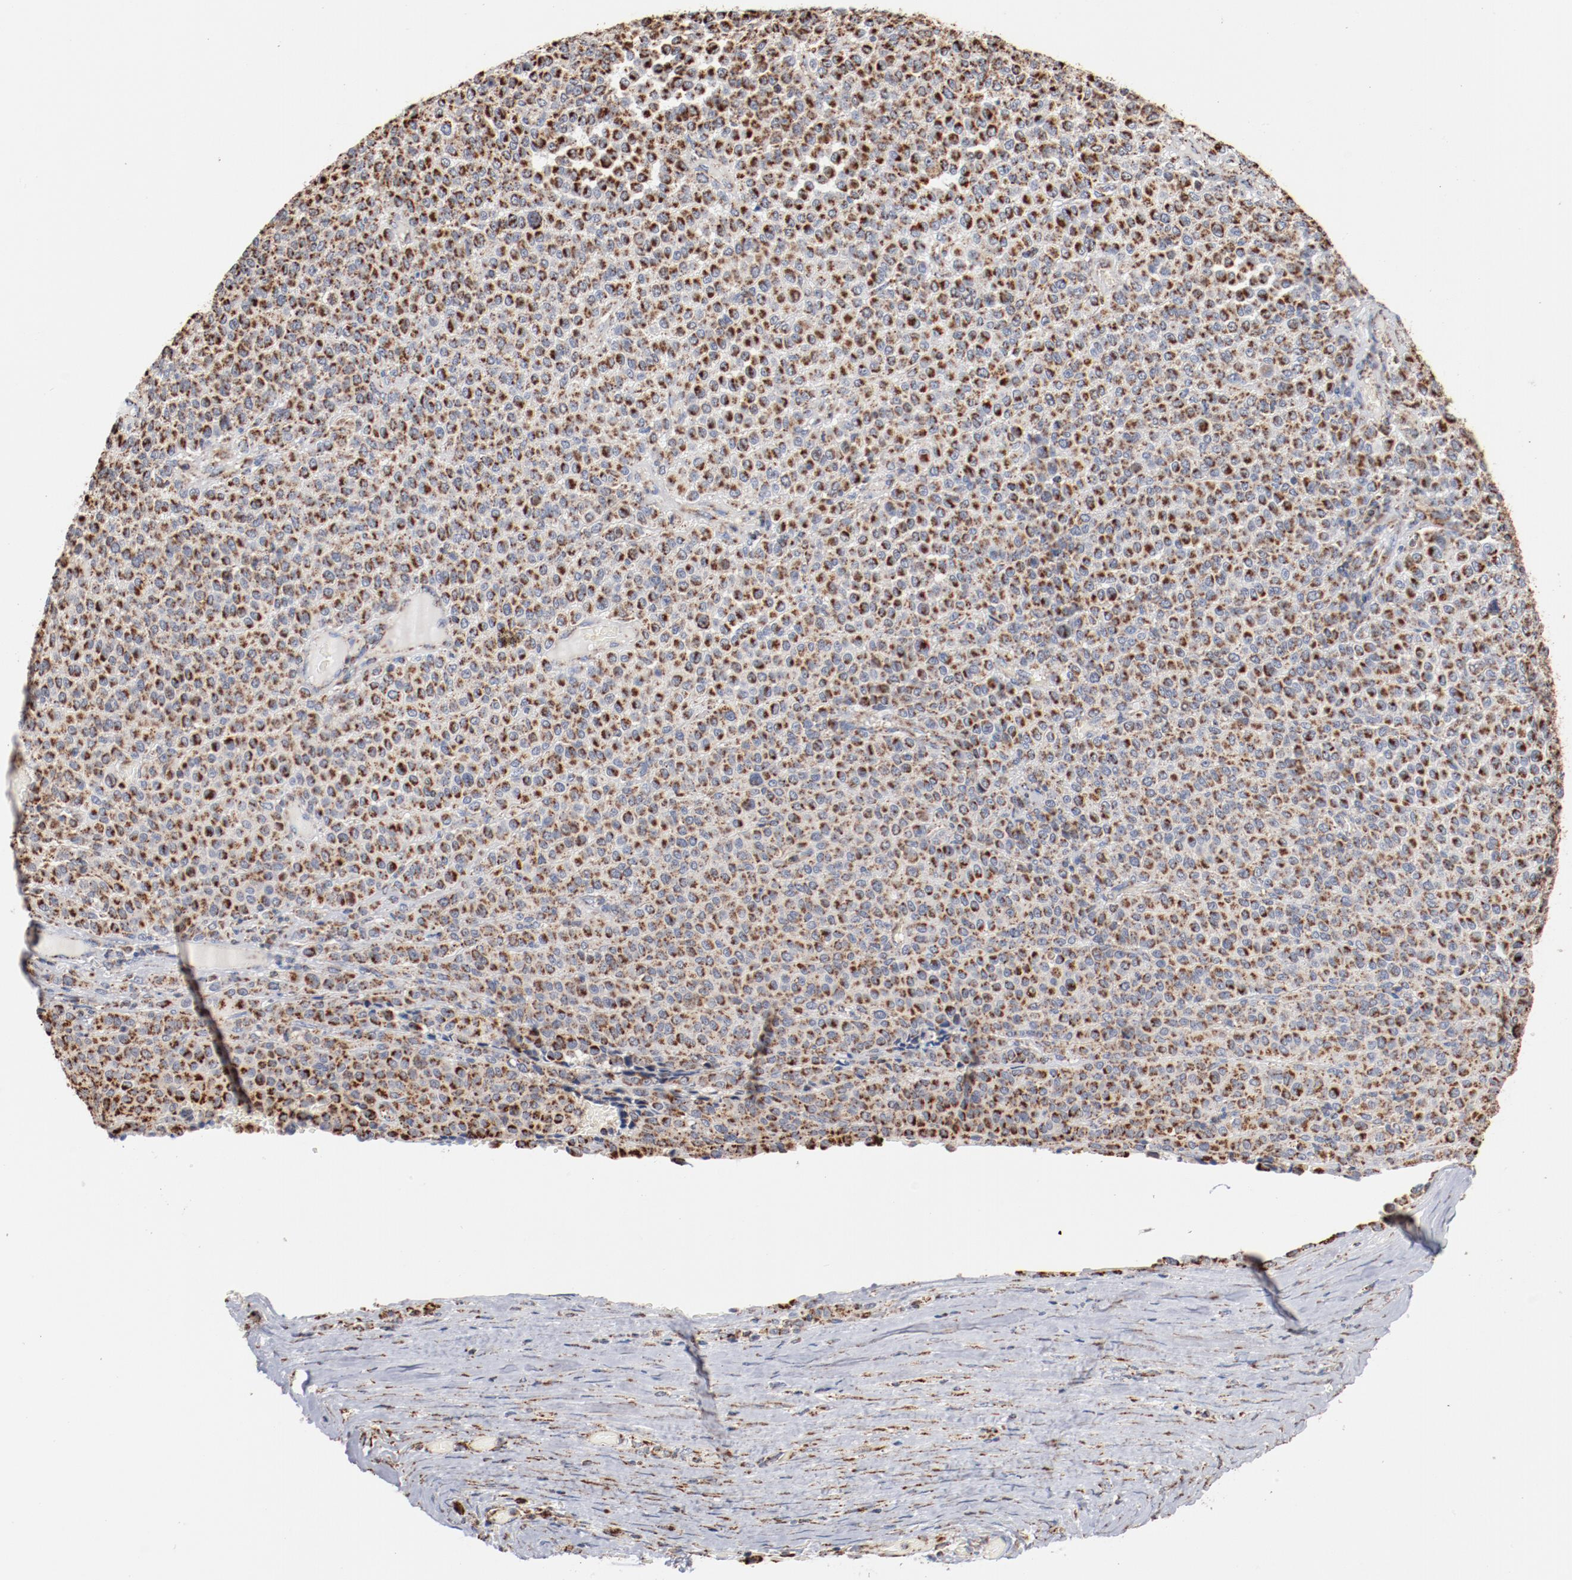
{"staining": {"intensity": "strong", "quantity": ">75%", "location": "cytoplasmic/membranous"}, "tissue": "melanoma", "cell_type": "Tumor cells", "image_type": "cancer", "snomed": [{"axis": "morphology", "description": "Malignant melanoma, Metastatic site"}, {"axis": "topography", "description": "Pancreas"}], "caption": "Melanoma tissue displays strong cytoplasmic/membranous positivity in approximately >75% of tumor cells, visualized by immunohistochemistry. (DAB = brown stain, brightfield microscopy at high magnification).", "gene": "NDUFS4", "patient": {"sex": "female", "age": 30}}